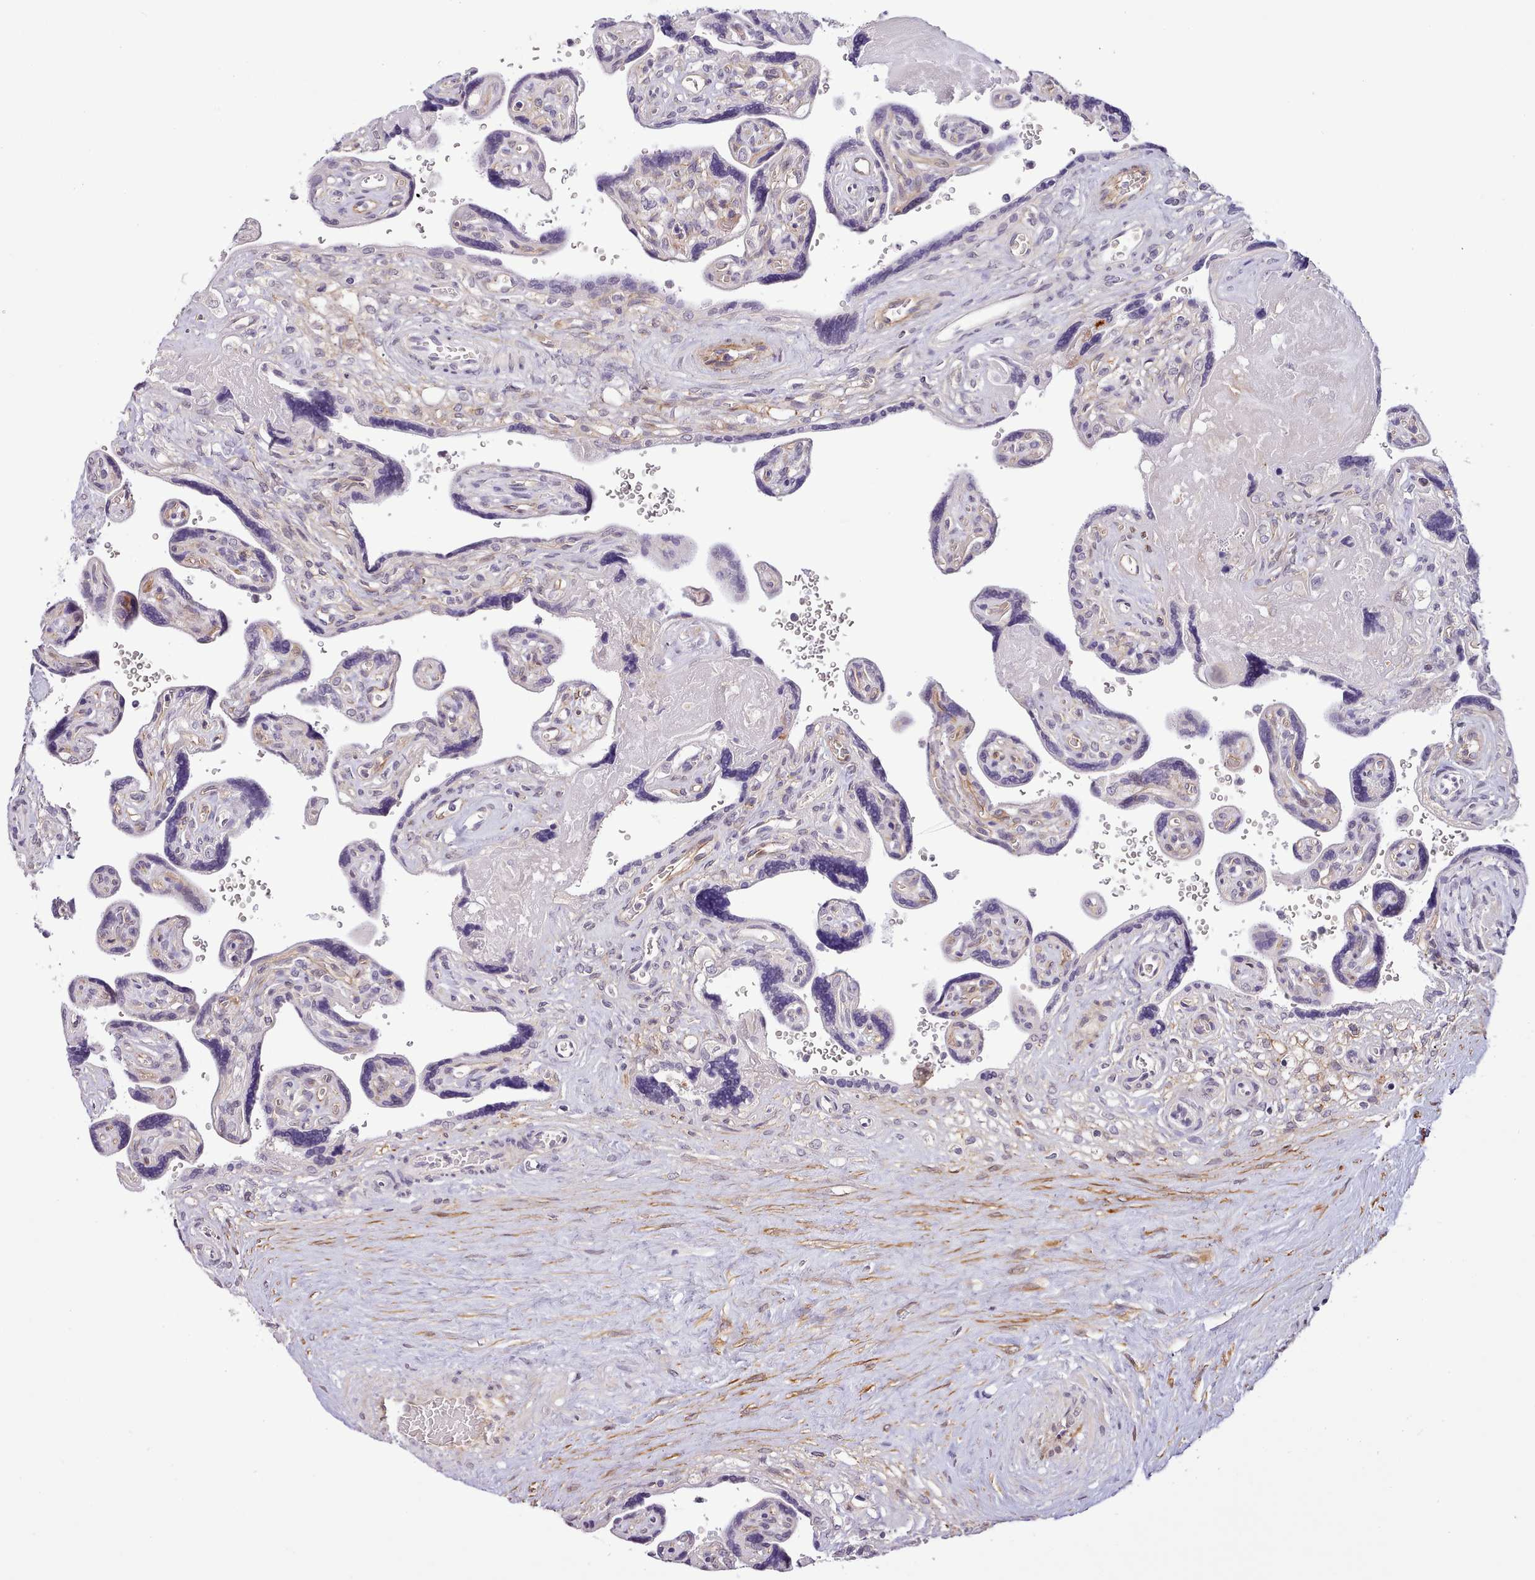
{"staining": {"intensity": "negative", "quantity": "none", "location": "none"}, "tissue": "placenta", "cell_type": "Trophoblastic cells", "image_type": "normal", "snomed": [{"axis": "morphology", "description": "Normal tissue, NOS"}, {"axis": "topography", "description": "Placenta"}], "caption": "Trophoblastic cells are negative for protein expression in unremarkable human placenta. (DAB immunohistochemistry (IHC), high magnification).", "gene": "ZNF658", "patient": {"sex": "female", "age": 39}}